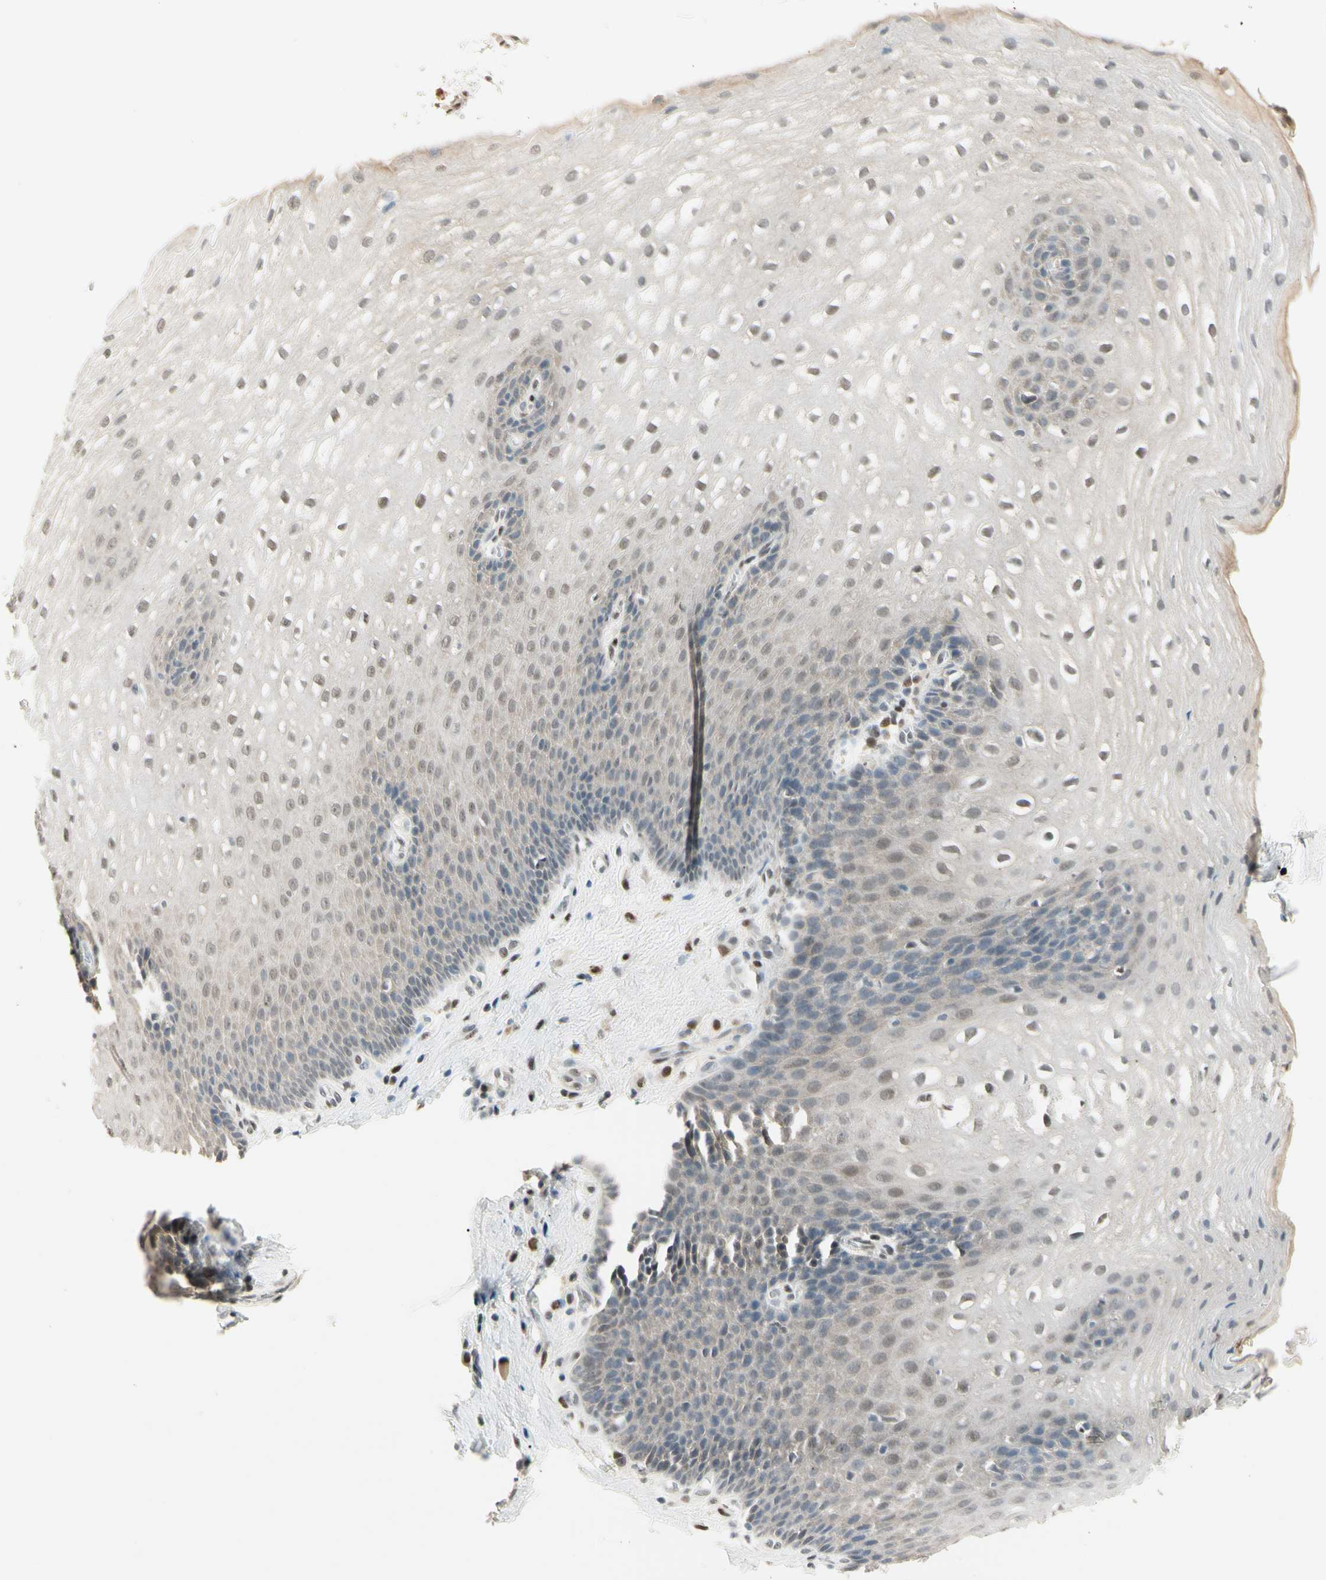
{"staining": {"intensity": "moderate", "quantity": "25%-75%", "location": "cytoplasmic/membranous,nuclear"}, "tissue": "esophagus", "cell_type": "Squamous epithelial cells", "image_type": "normal", "snomed": [{"axis": "morphology", "description": "Normal tissue, NOS"}, {"axis": "topography", "description": "Esophagus"}], "caption": "IHC of unremarkable human esophagus demonstrates medium levels of moderate cytoplasmic/membranous,nuclear positivity in approximately 25%-75% of squamous epithelial cells.", "gene": "ATXN1", "patient": {"sex": "male", "age": 48}}